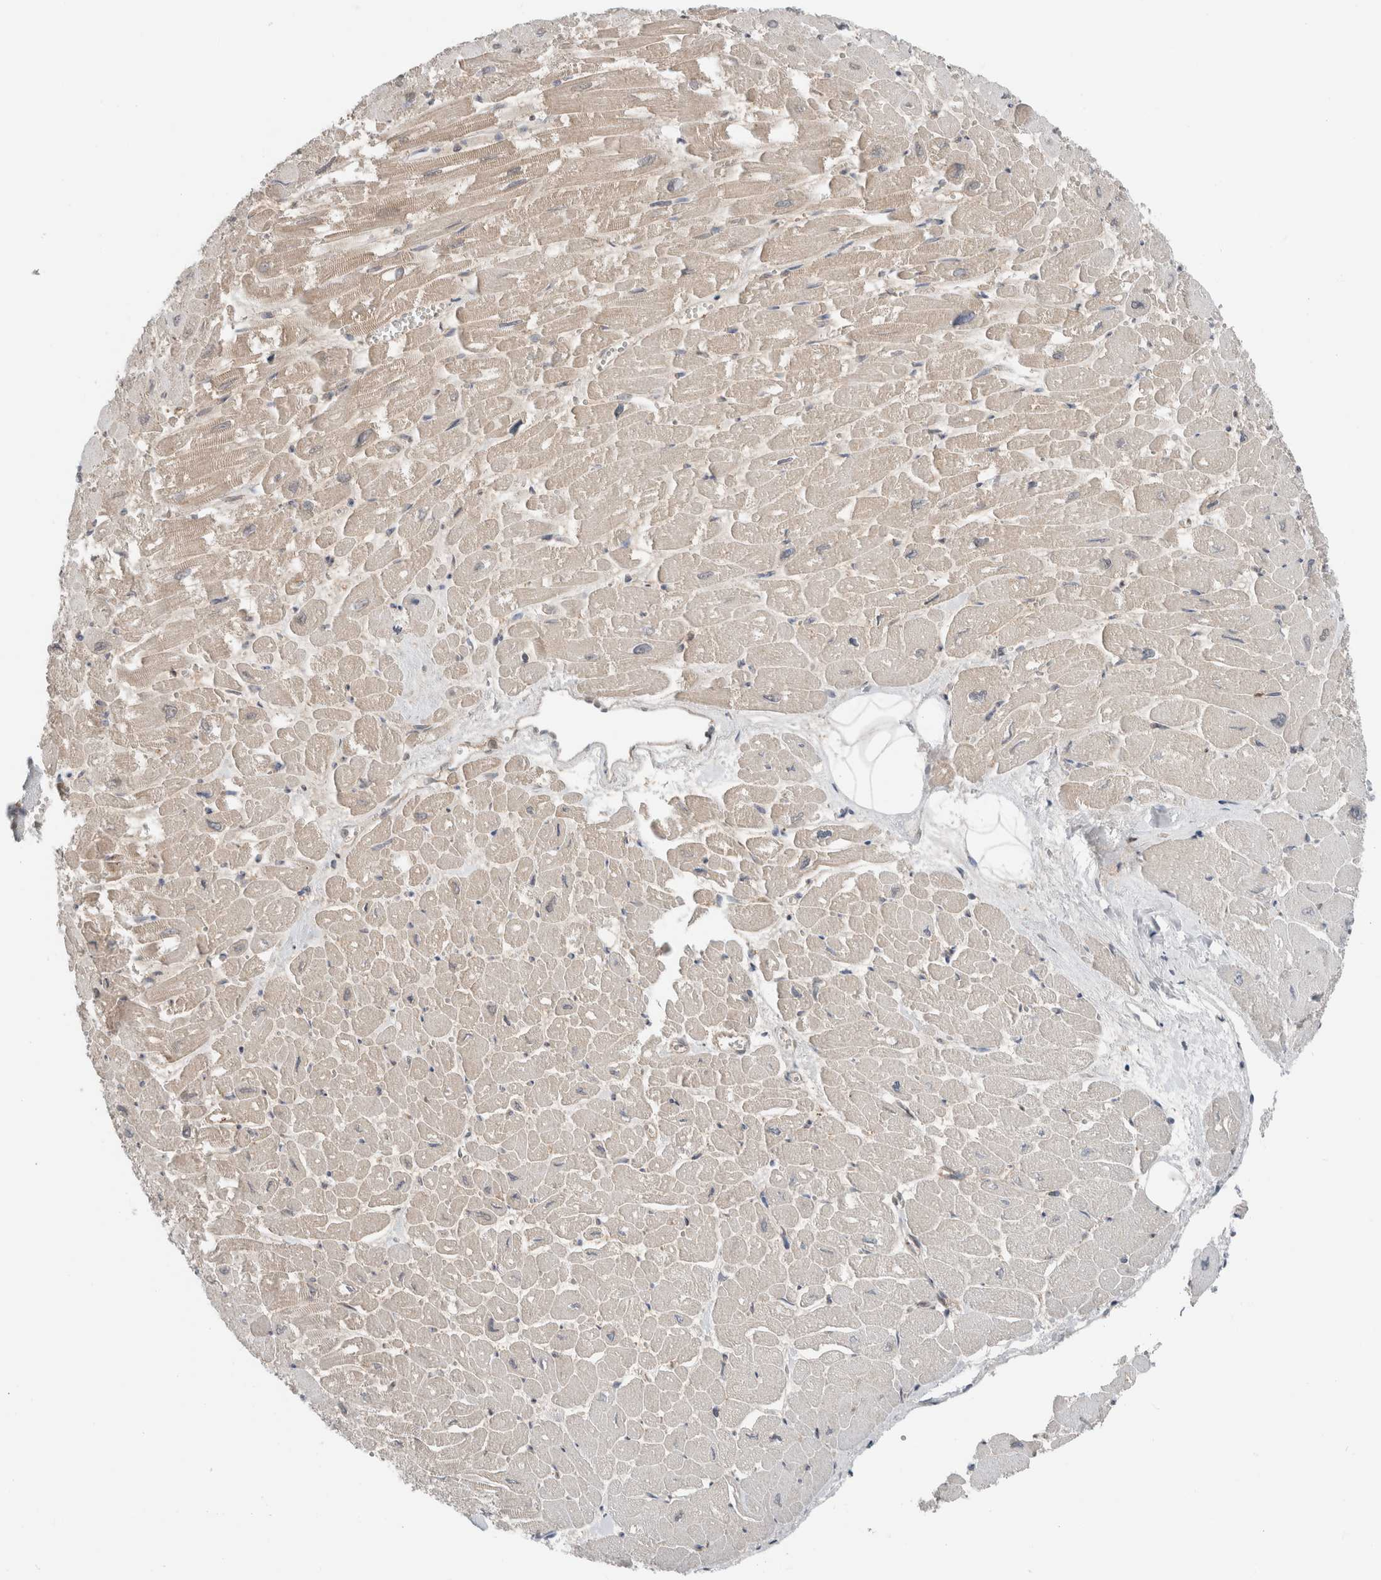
{"staining": {"intensity": "weak", "quantity": "25%-75%", "location": "cytoplasmic/membranous"}, "tissue": "heart muscle", "cell_type": "Cardiomyocytes", "image_type": "normal", "snomed": [{"axis": "morphology", "description": "Normal tissue, NOS"}, {"axis": "topography", "description": "Heart"}], "caption": "A high-resolution histopathology image shows immunohistochemistry (IHC) staining of normal heart muscle, which reveals weak cytoplasmic/membranous staining in about 25%-75% of cardiomyocytes.", "gene": "XPNPEP1", "patient": {"sex": "male", "age": 54}}